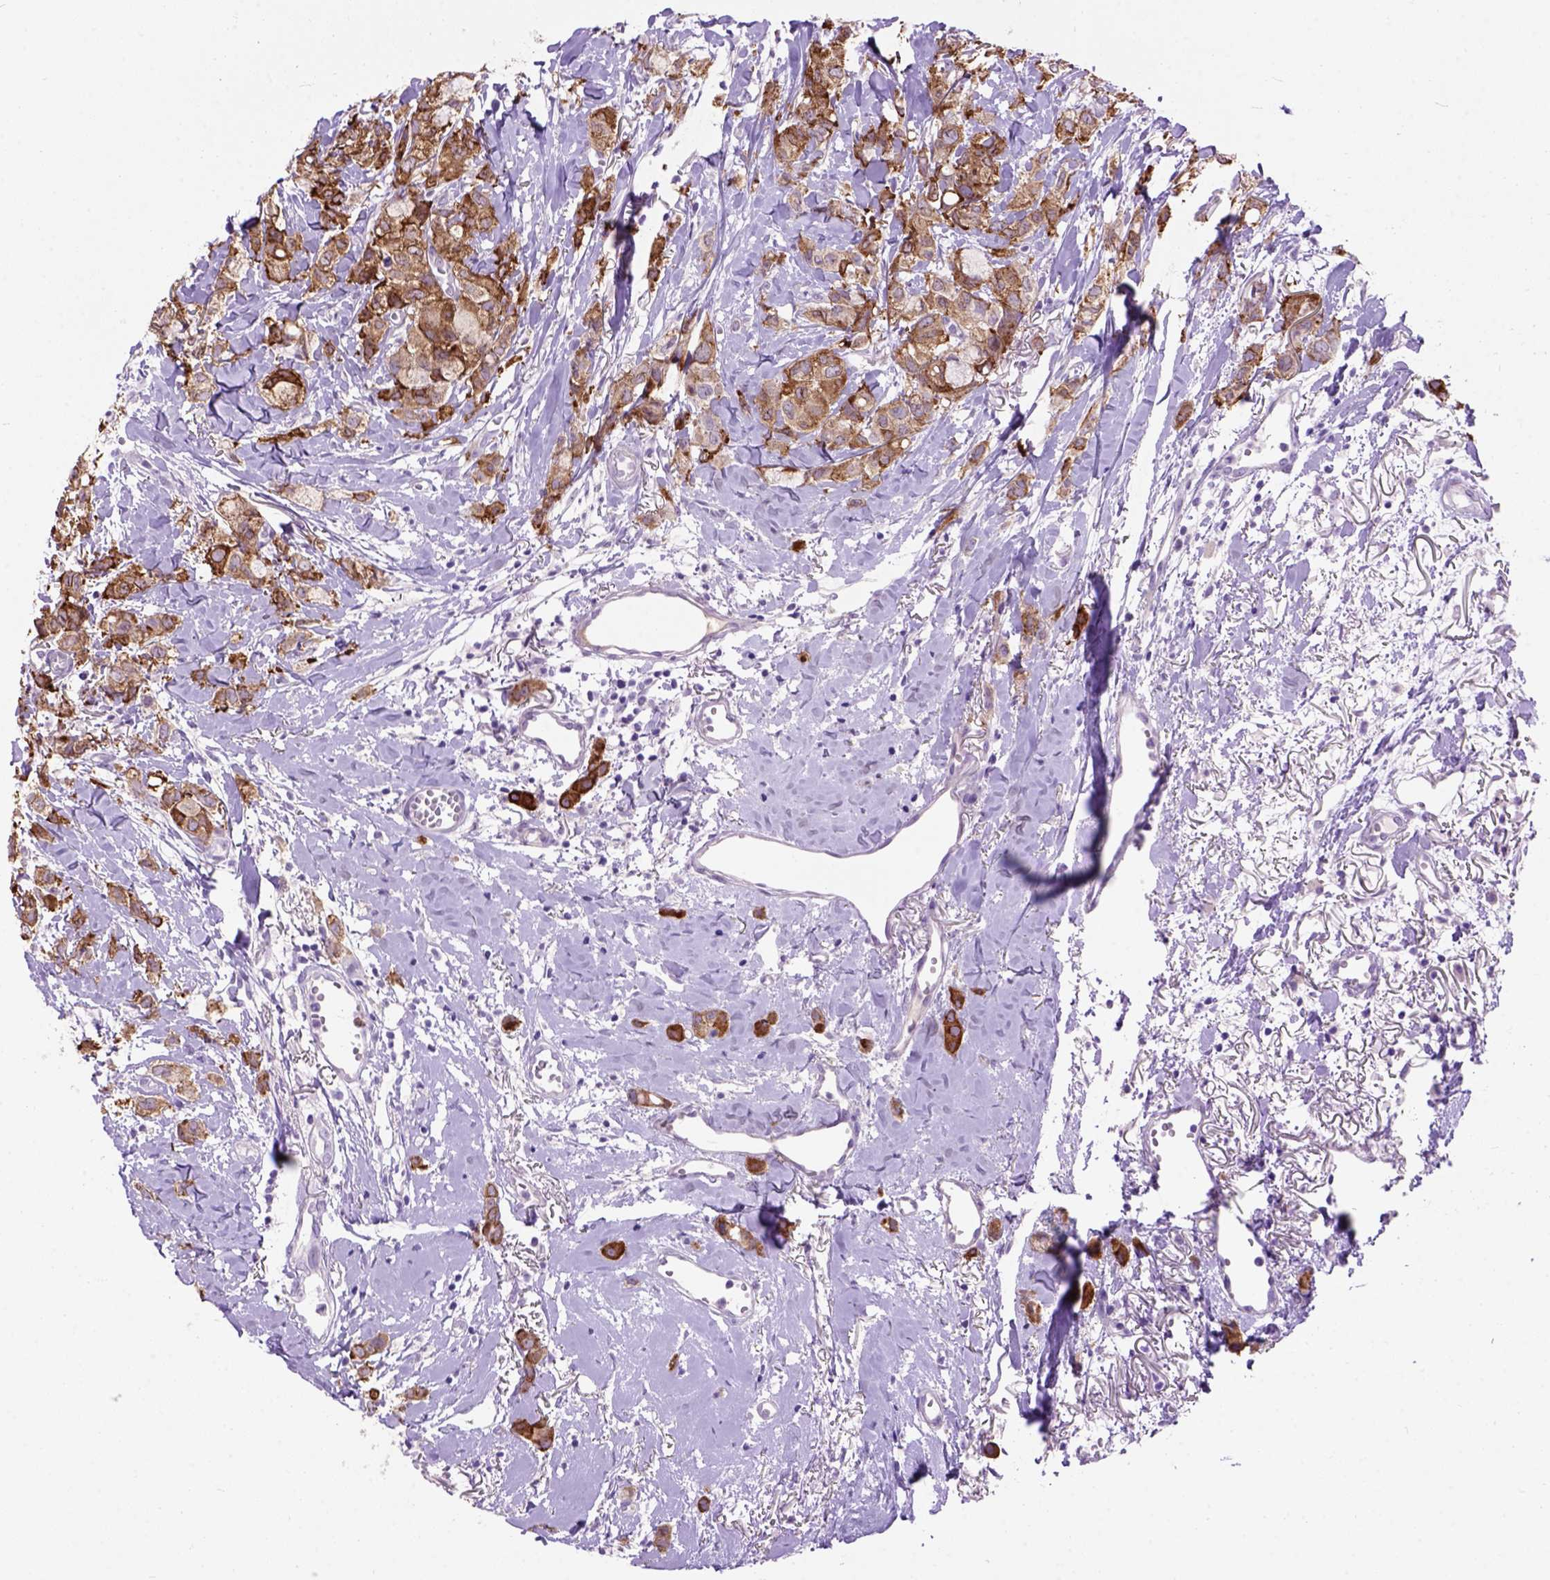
{"staining": {"intensity": "strong", "quantity": "25%-75%", "location": "cytoplasmic/membranous"}, "tissue": "breast cancer", "cell_type": "Tumor cells", "image_type": "cancer", "snomed": [{"axis": "morphology", "description": "Duct carcinoma"}, {"axis": "topography", "description": "Breast"}], "caption": "There is high levels of strong cytoplasmic/membranous expression in tumor cells of breast cancer, as demonstrated by immunohistochemical staining (brown color).", "gene": "MAPT", "patient": {"sex": "female", "age": 85}}